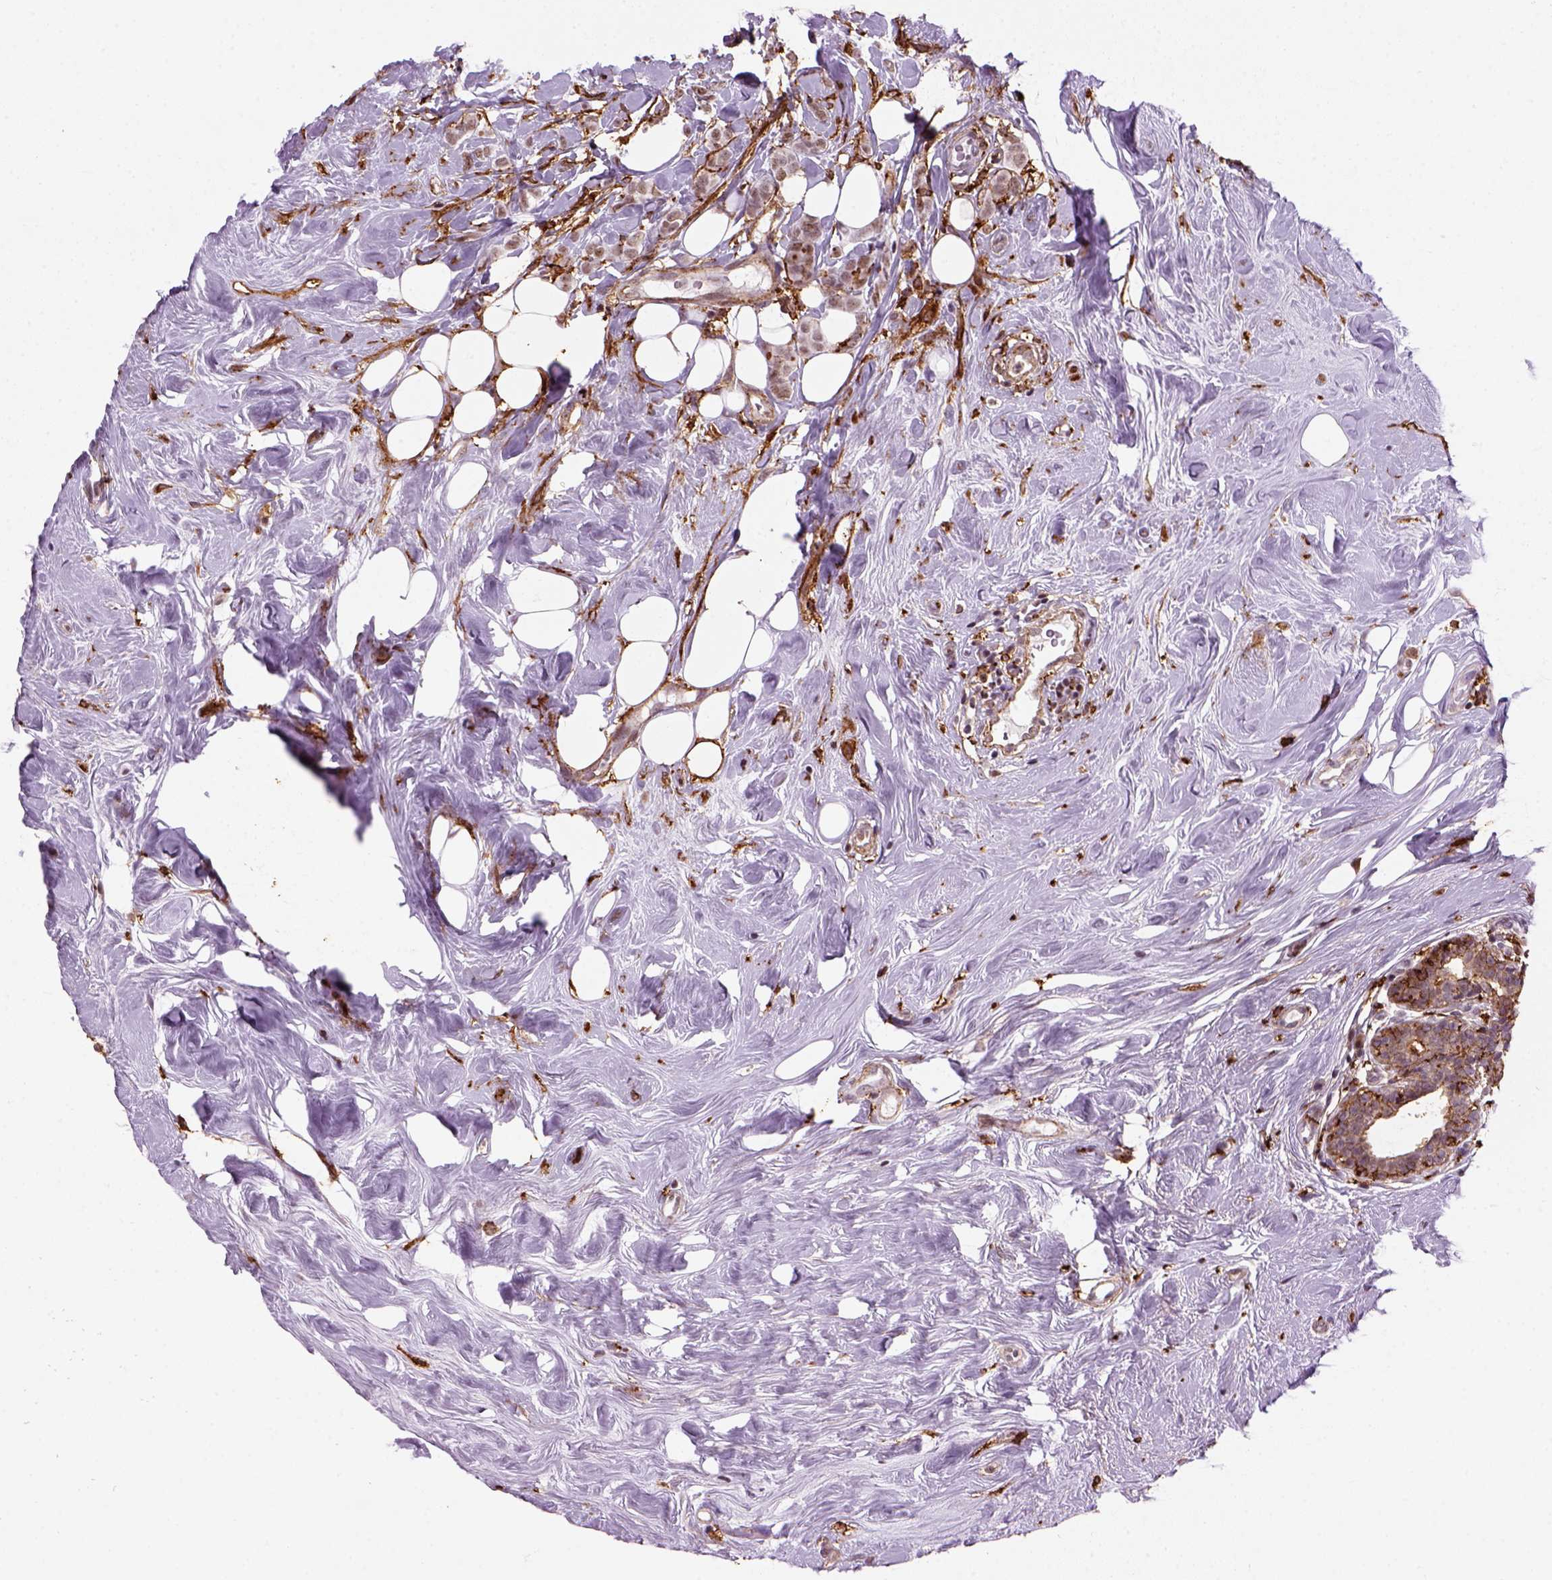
{"staining": {"intensity": "weak", "quantity": "25%-75%", "location": "nuclear"}, "tissue": "breast cancer", "cell_type": "Tumor cells", "image_type": "cancer", "snomed": [{"axis": "morphology", "description": "Lobular carcinoma"}, {"axis": "topography", "description": "Breast"}], "caption": "Tumor cells display weak nuclear expression in approximately 25%-75% of cells in breast cancer.", "gene": "MARCKS", "patient": {"sex": "female", "age": 49}}